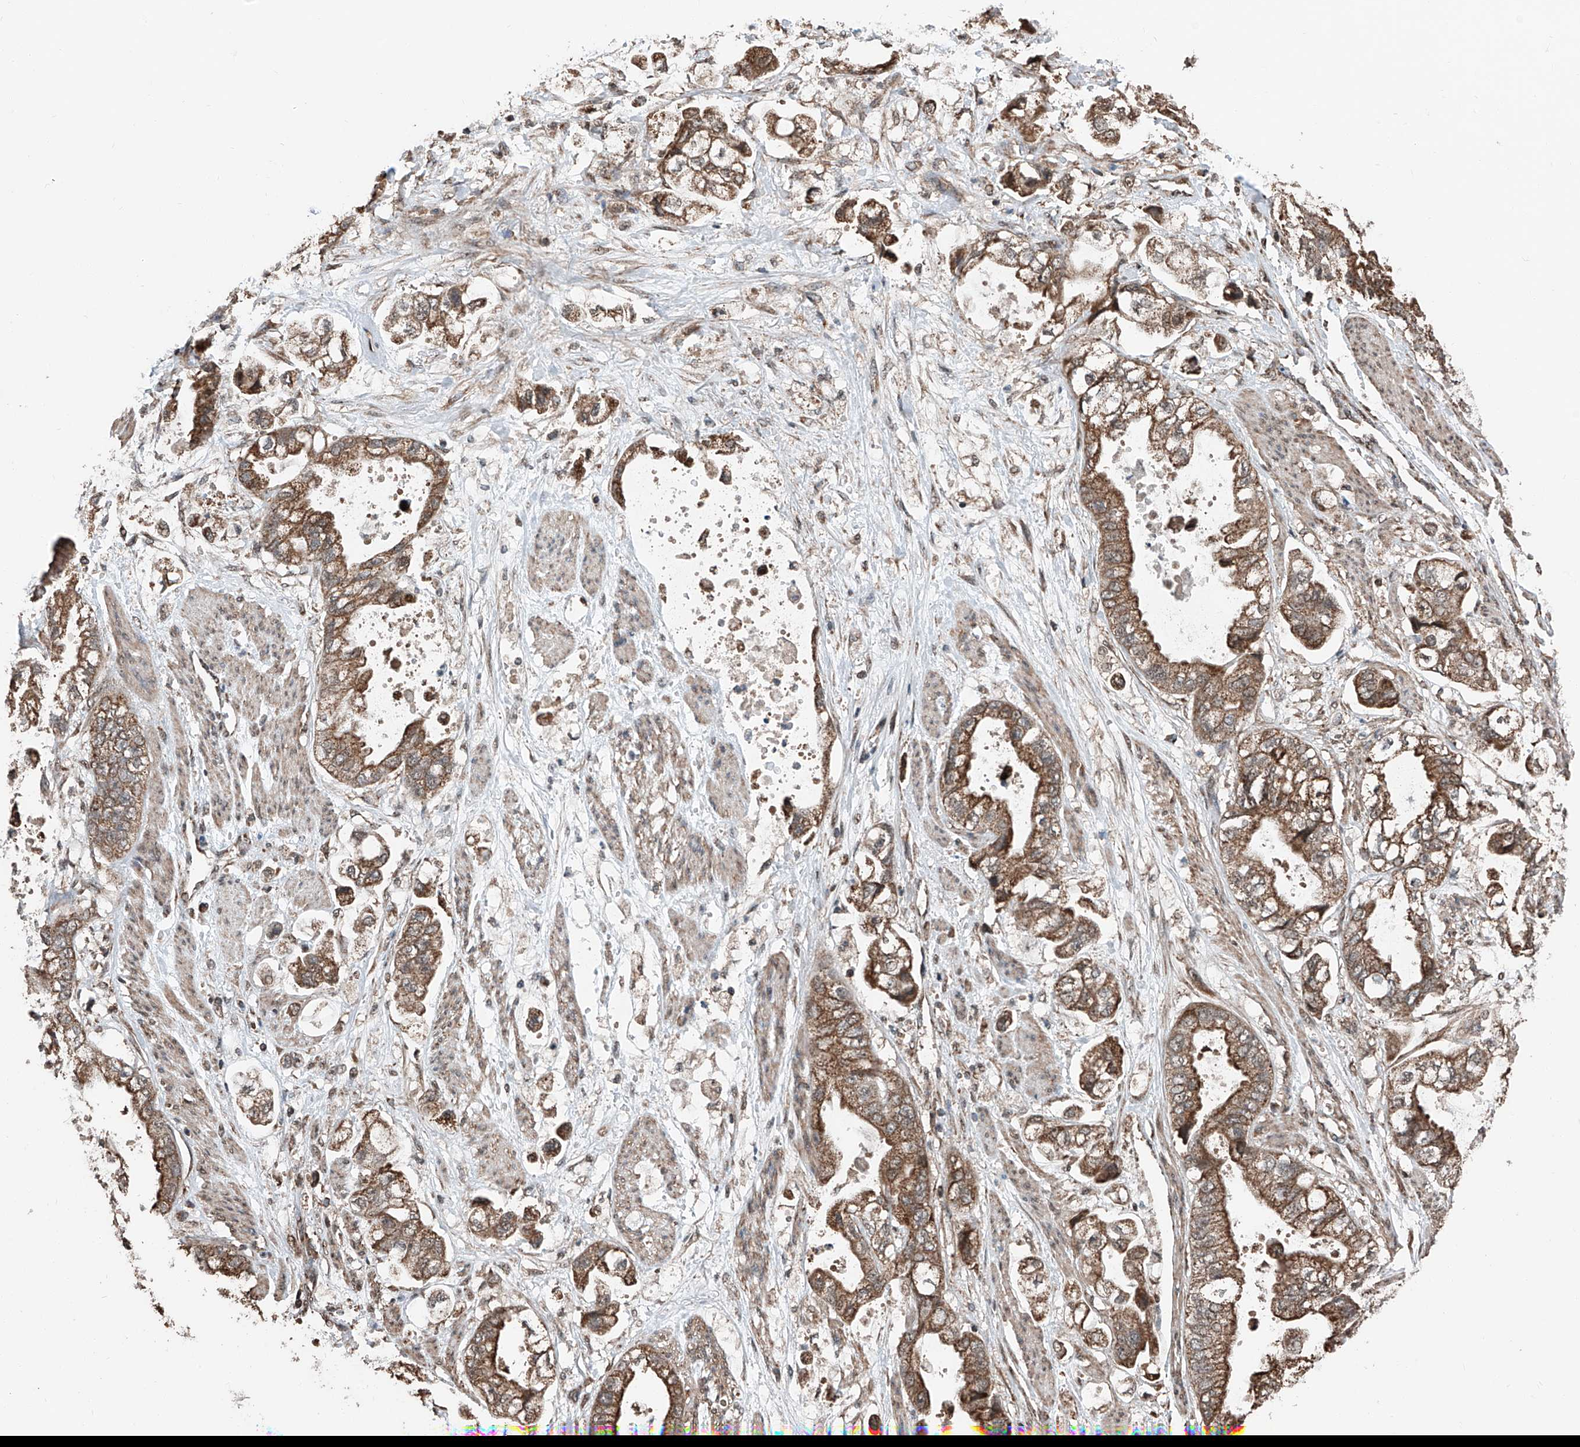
{"staining": {"intensity": "moderate", "quantity": ">75%", "location": "cytoplasmic/membranous"}, "tissue": "stomach cancer", "cell_type": "Tumor cells", "image_type": "cancer", "snomed": [{"axis": "morphology", "description": "Adenocarcinoma, NOS"}, {"axis": "topography", "description": "Stomach"}], "caption": "Stomach cancer tissue exhibits moderate cytoplasmic/membranous staining in about >75% of tumor cells", "gene": "ZNF445", "patient": {"sex": "male", "age": 62}}